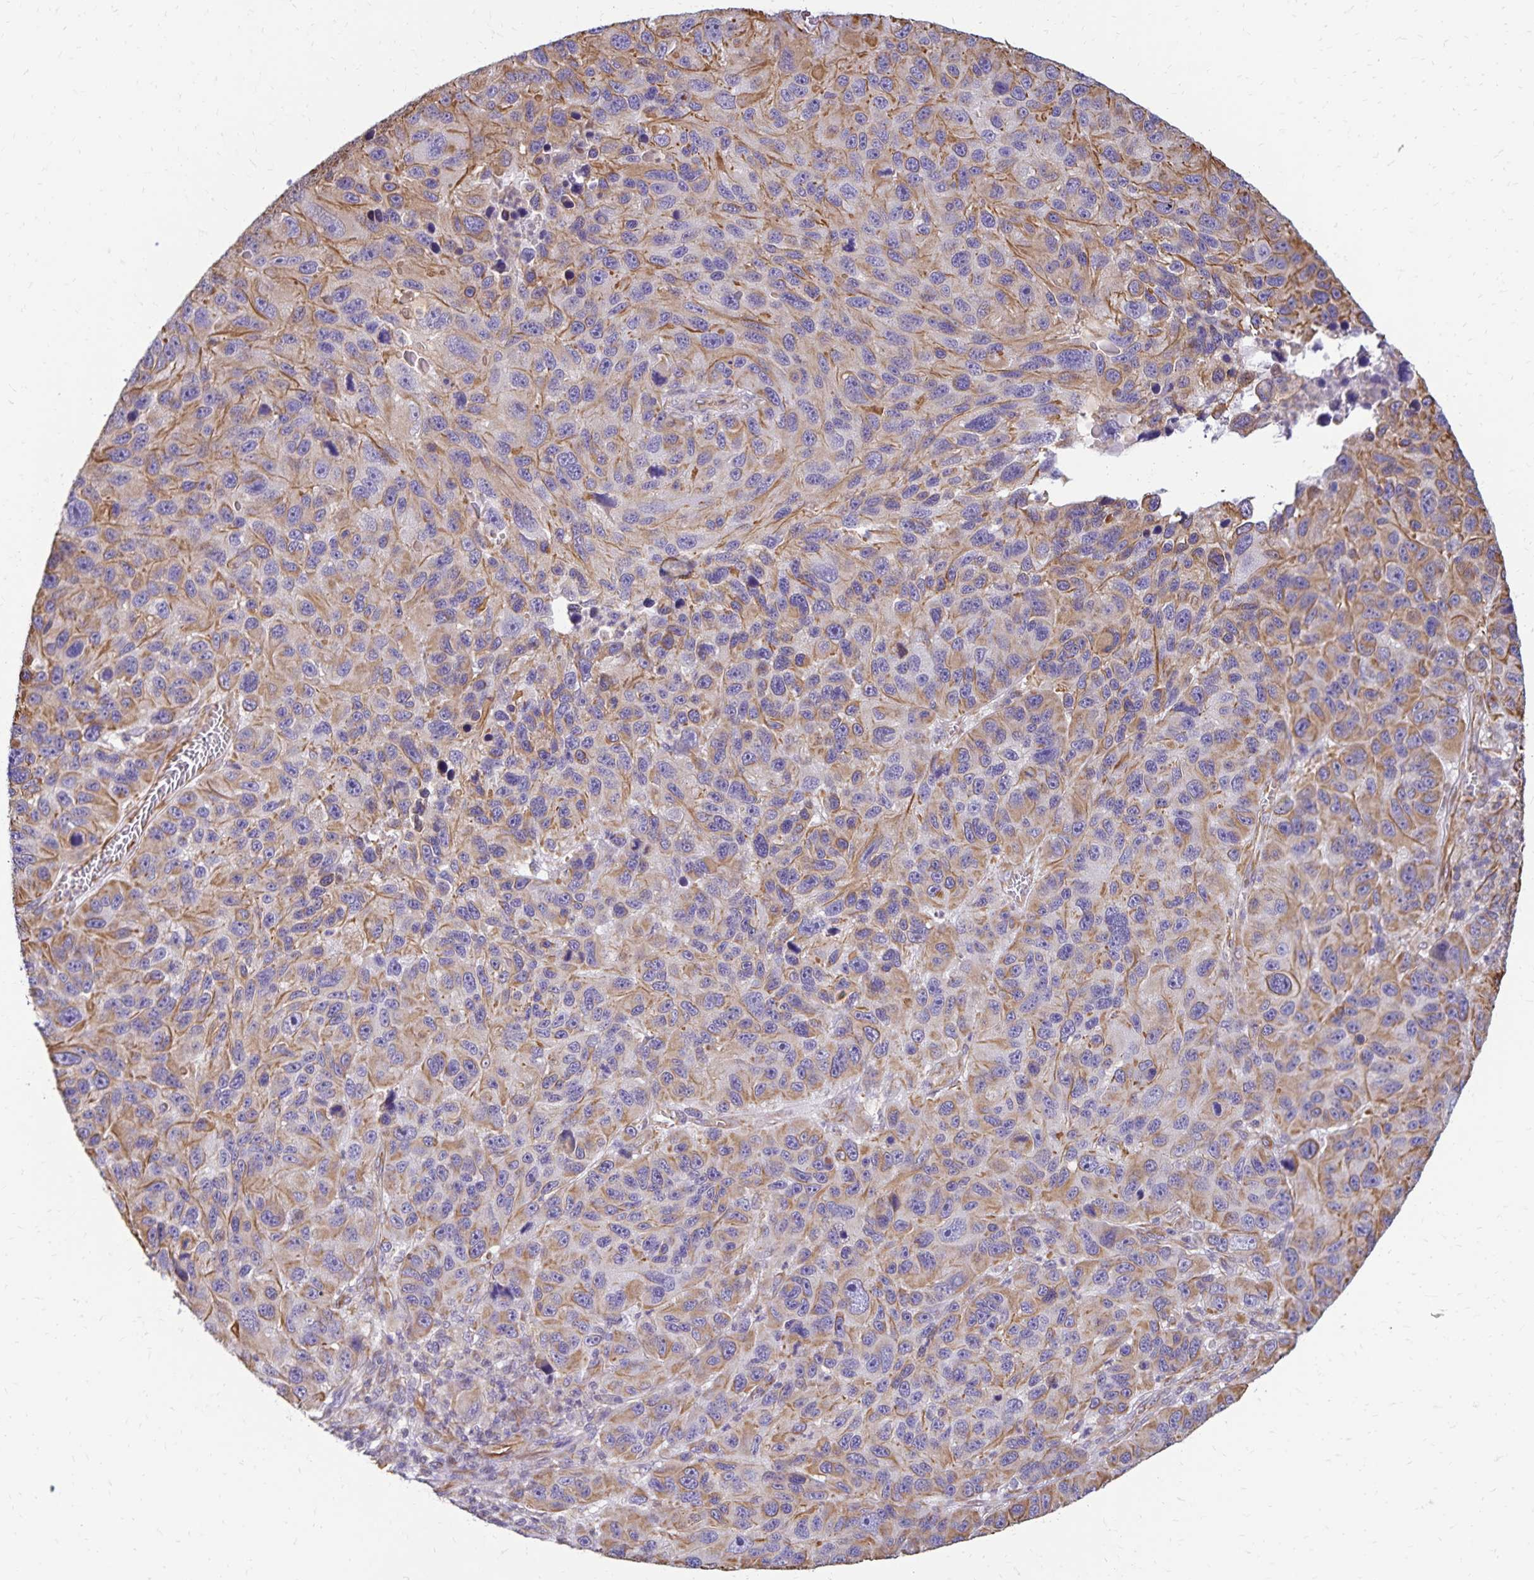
{"staining": {"intensity": "moderate", "quantity": "25%-75%", "location": "cytoplasmic/membranous"}, "tissue": "melanoma", "cell_type": "Tumor cells", "image_type": "cancer", "snomed": [{"axis": "morphology", "description": "Malignant melanoma, NOS"}, {"axis": "topography", "description": "Skin"}], "caption": "Moderate cytoplasmic/membranous positivity is seen in about 25%-75% of tumor cells in melanoma.", "gene": "TRPV6", "patient": {"sex": "male", "age": 53}}